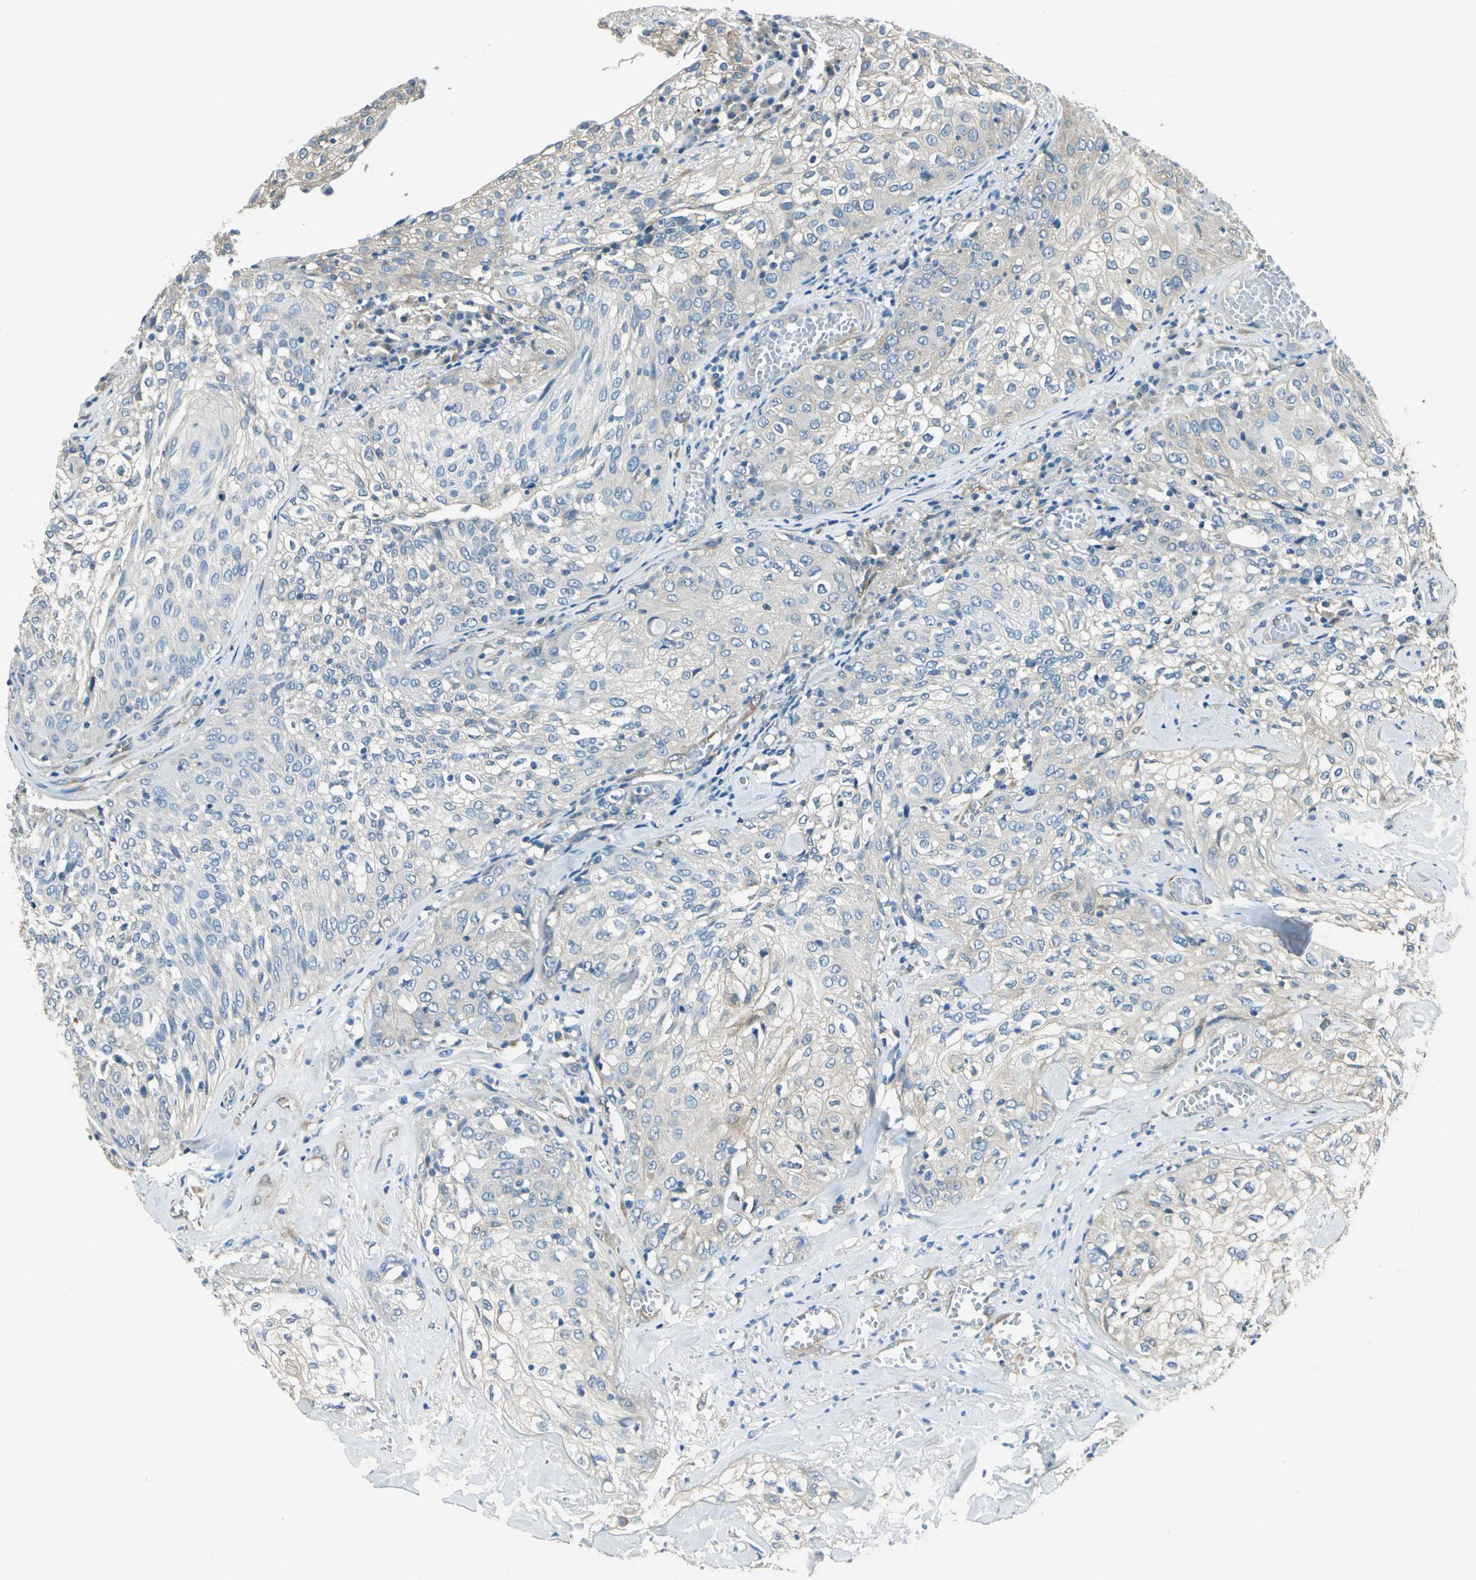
{"staining": {"intensity": "moderate", "quantity": "25%-75%", "location": "cytoplasmic/membranous"}, "tissue": "skin cancer", "cell_type": "Tumor cells", "image_type": "cancer", "snomed": [{"axis": "morphology", "description": "Squamous cell carcinoma, NOS"}, {"axis": "topography", "description": "Skin"}], "caption": "Skin cancer (squamous cell carcinoma) stained for a protein (brown) reveals moderate cytoplasmic/membranous positive expression in about 25%-75% of tumor cells.", "gene": "CDC42EP1", "patient": {"sex": "male", "age": 65}}